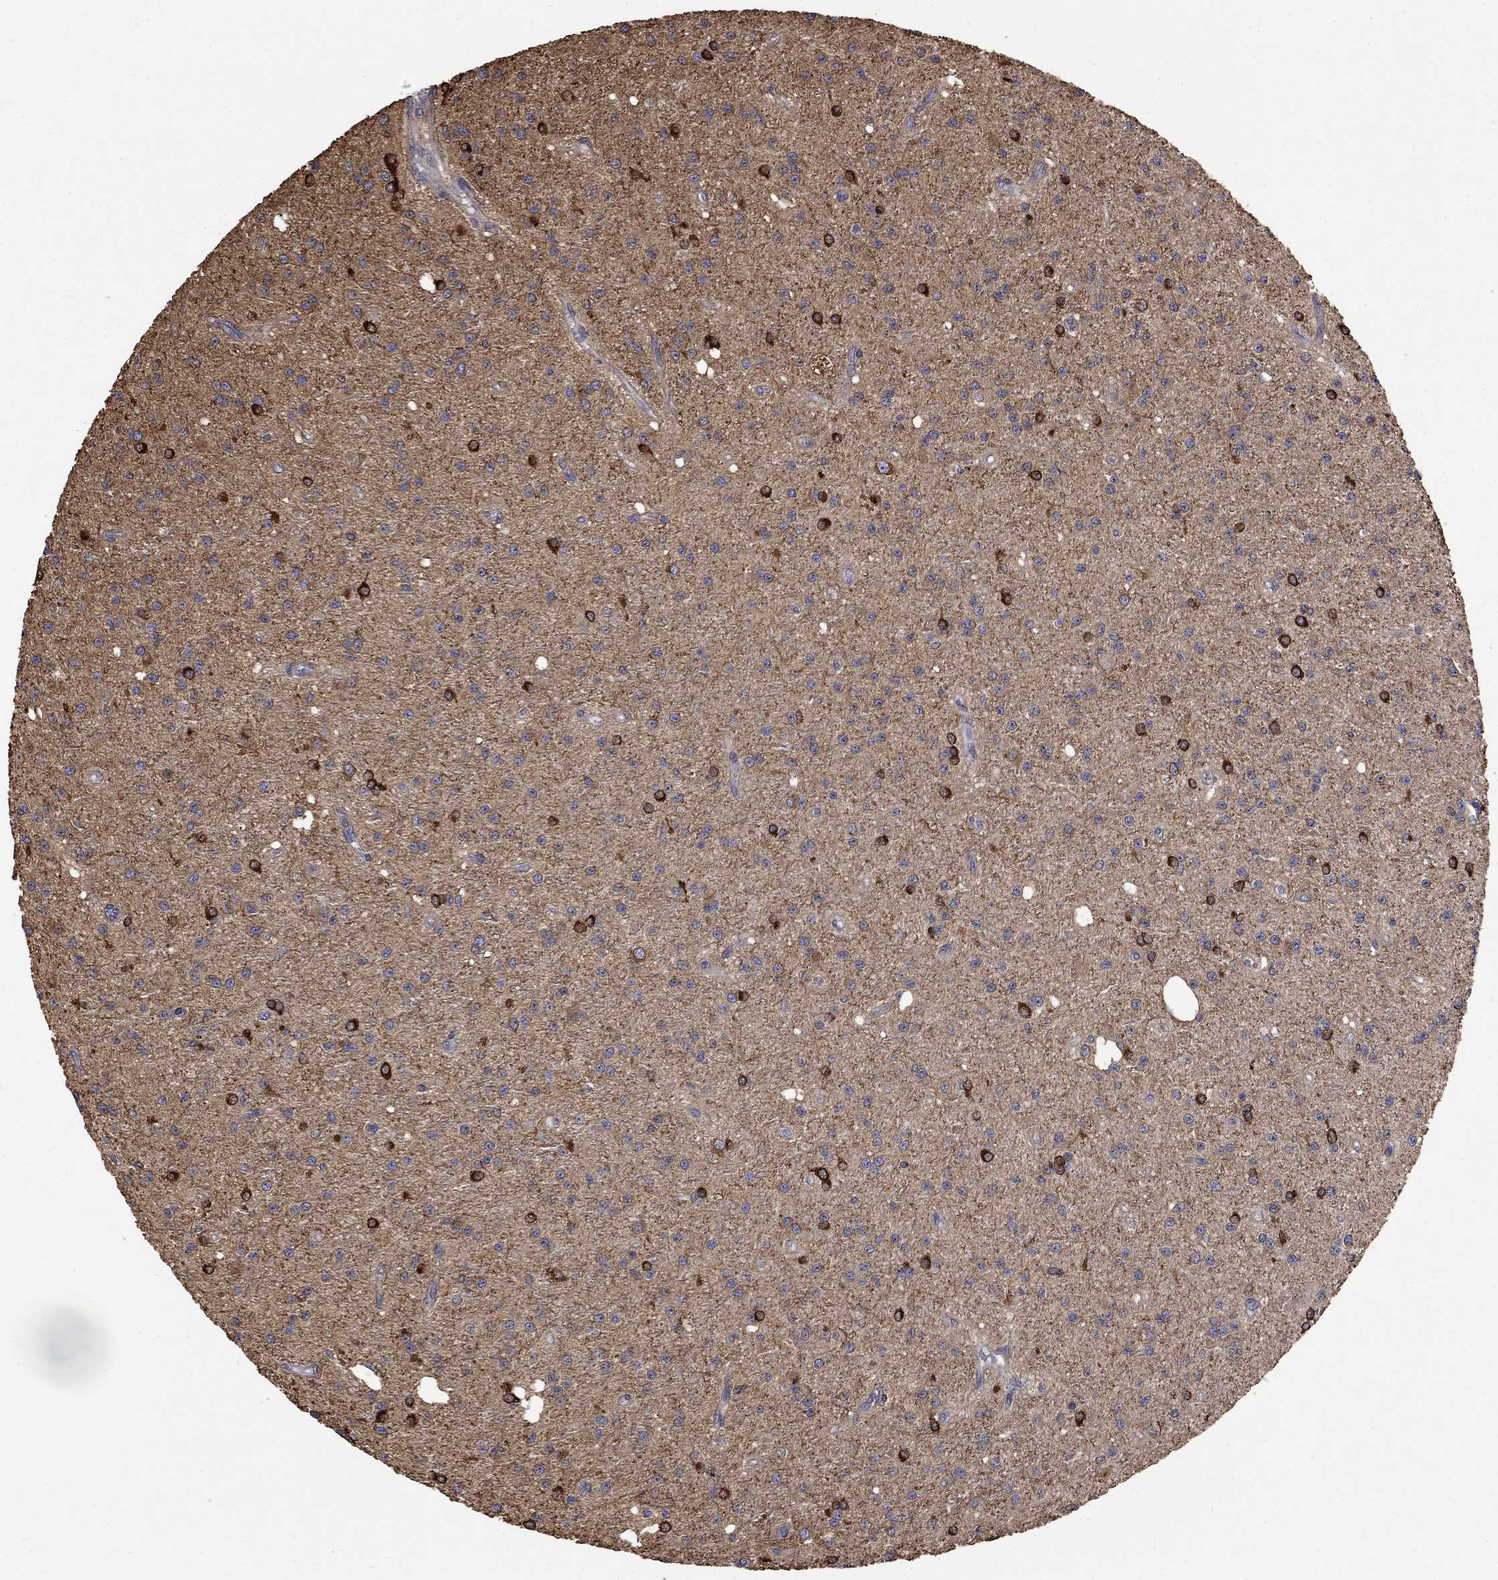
{"staining": {"intensity": "strong", "quantity": "25%-75%", "location": "cytoplasmic/membranous"}, "tissue": "glioma", "cell_type": "Tumor cells", "image_type": "cancer", "snomed": [{"axis": "morphology", "description": "Glioma, malignant, Low grade"}, {"axis": "topography", "description": "Brain"}], "caption": "This is a photomicrograph of IHC staining of glioma, which shows strong staining in the cytoplasmic/membranous of tumor cells.", "gene": "DPYSL2", "patient": {"sex": "male", "age": 27}}